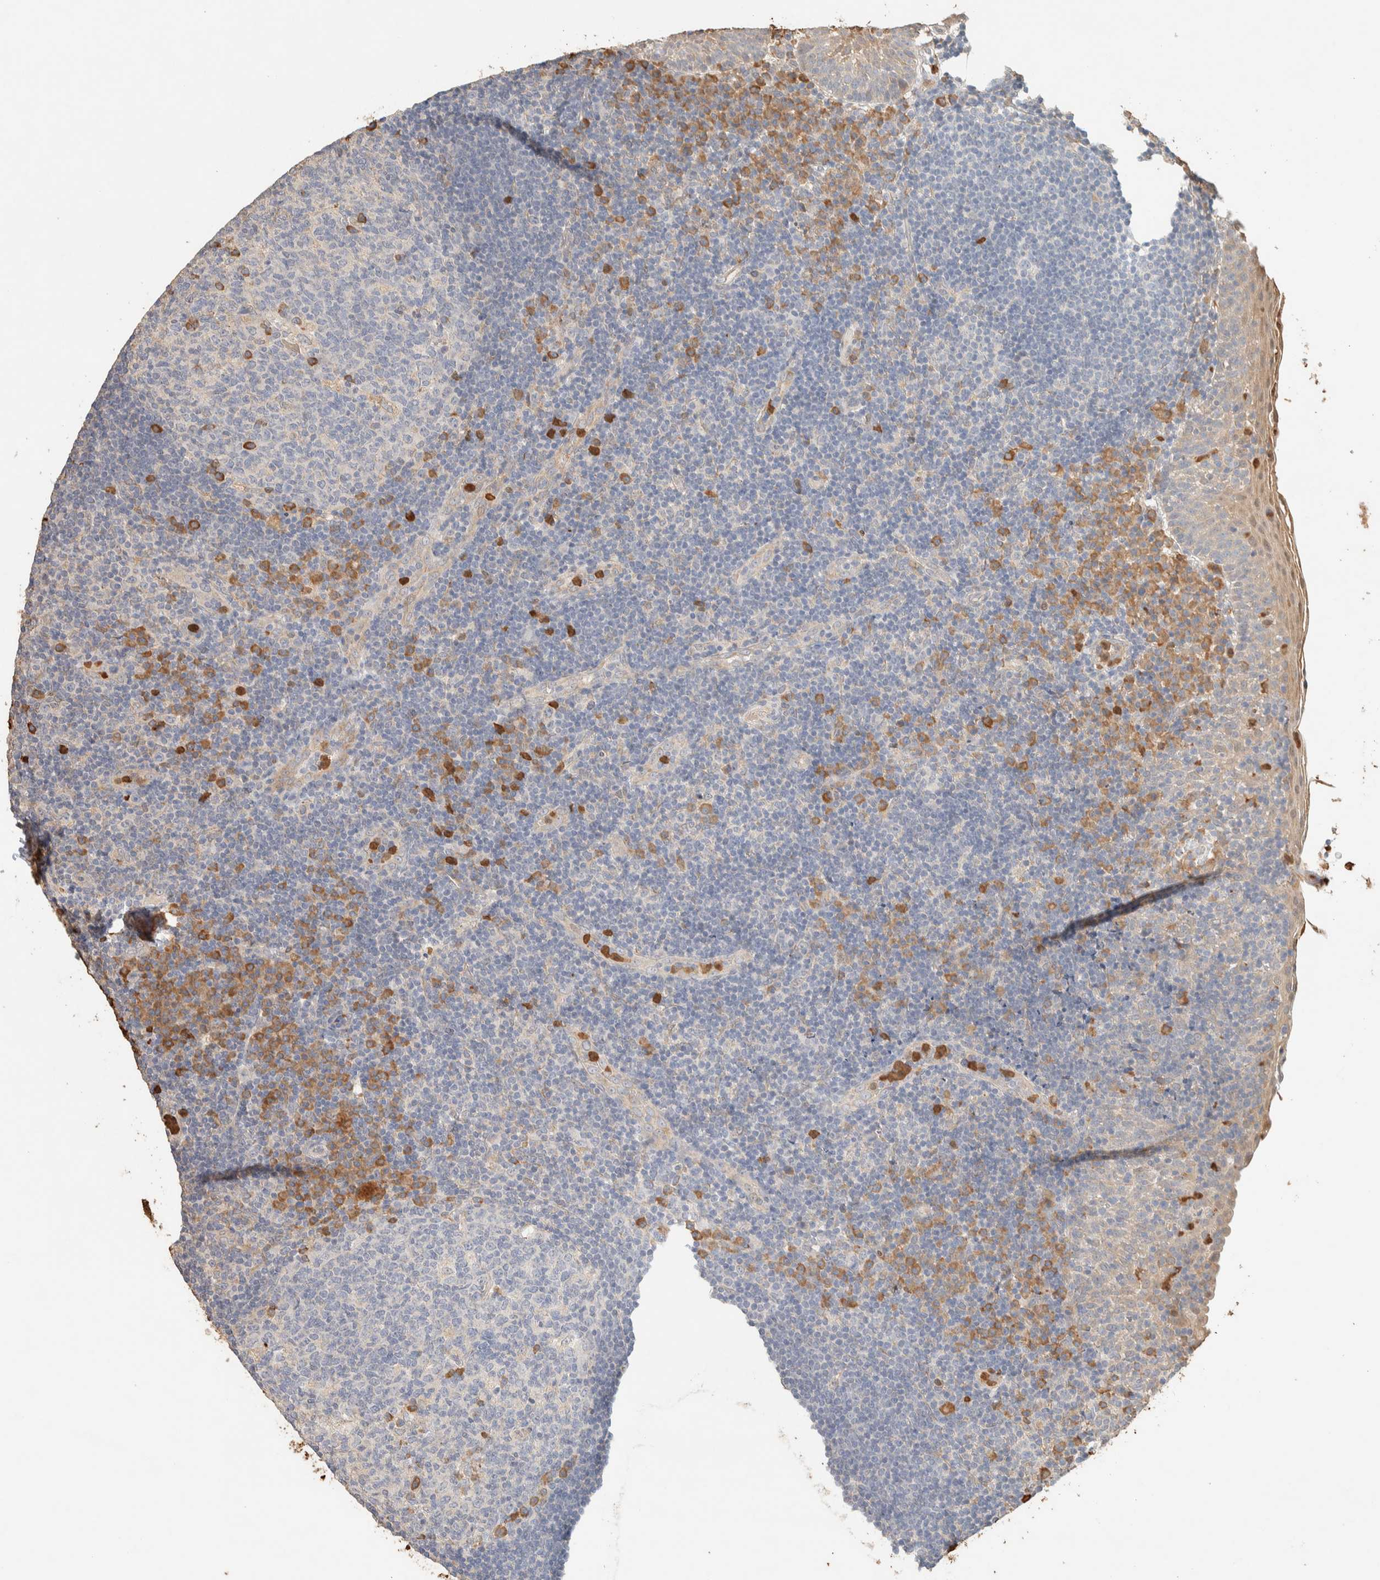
{"staining": {"intensity": "moderate", "quantity": "<25%", "location": "cytoplasmic/membranous"}, "tissue": "tonsil", "cell_type": "Germinal center cells", "image_type": "normal", "snomed": [{"axis": "morphology", "description": "Normal tissue, NOS"}, {"axis": "topography", "description": "Tonsil"}], "caption": "Benign tonsil demonstrates moderate cytoplasmic/membranous positivity in approximately <25% of germinal center cells.", "gene": "TTC3", "patient": {"sex": "female", "age": 40}}